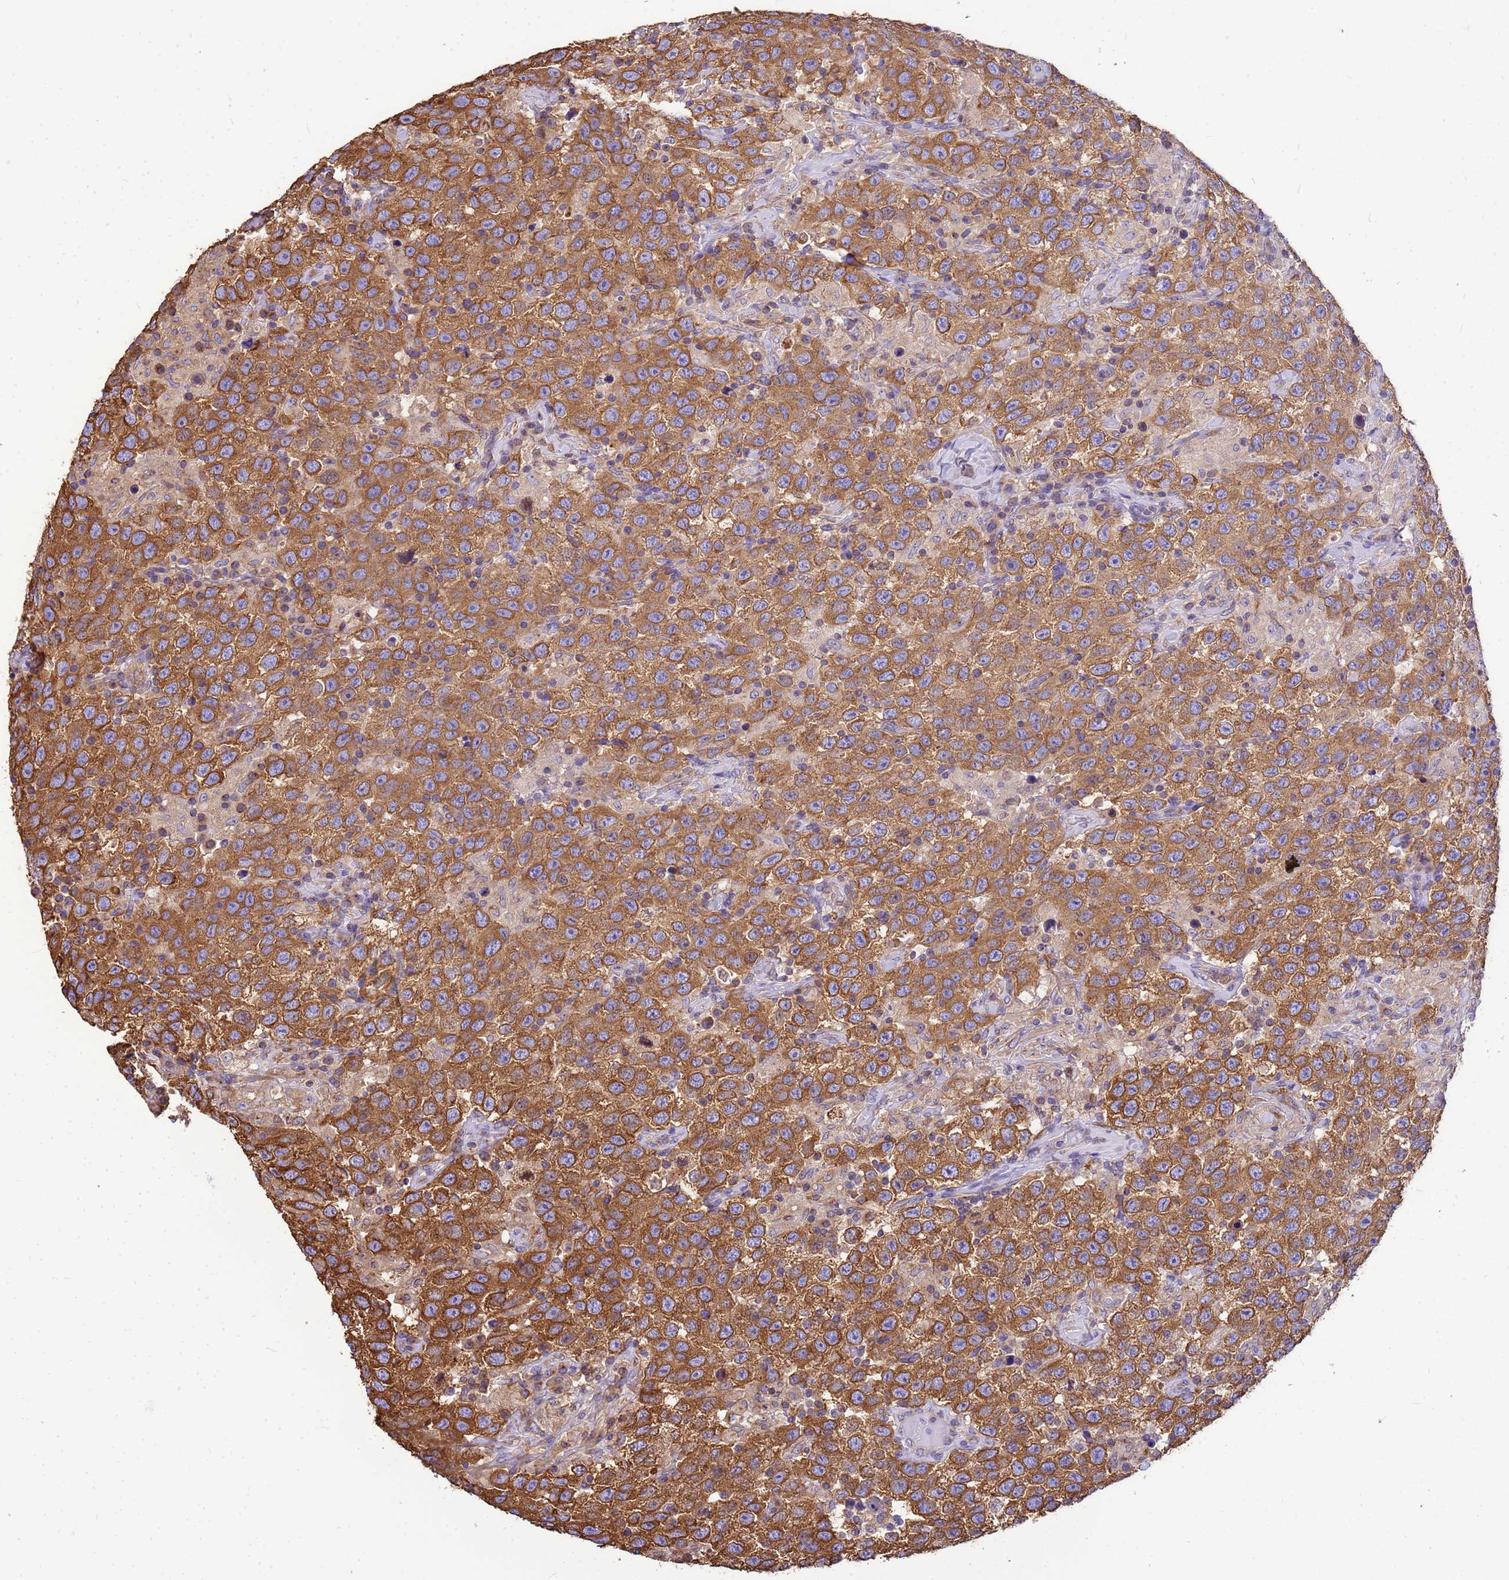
{"staining": {"intensity": "moderate", "quantity": ">75%", "location": "cytoplasmic/membranous"}, "tissue": "testis cancer", "cell_type": "Tumor cells", "image_type": "cancer", "snomed": [{"axis": "morphology", "description": "Seminoma, NOS"}, {"axis": "topography", "description": "Testis"}], "caption": "This photomicrograph displays testis cancer (seminoma) stained with IHC to label a protein in brown. The cytoplasmic/membranous of tumor cells show moderate positivity for the protein. Nuclei are counter-stained blue.", "gene": "TUBB1", "patient": {"sex": "male", "age": 41}}